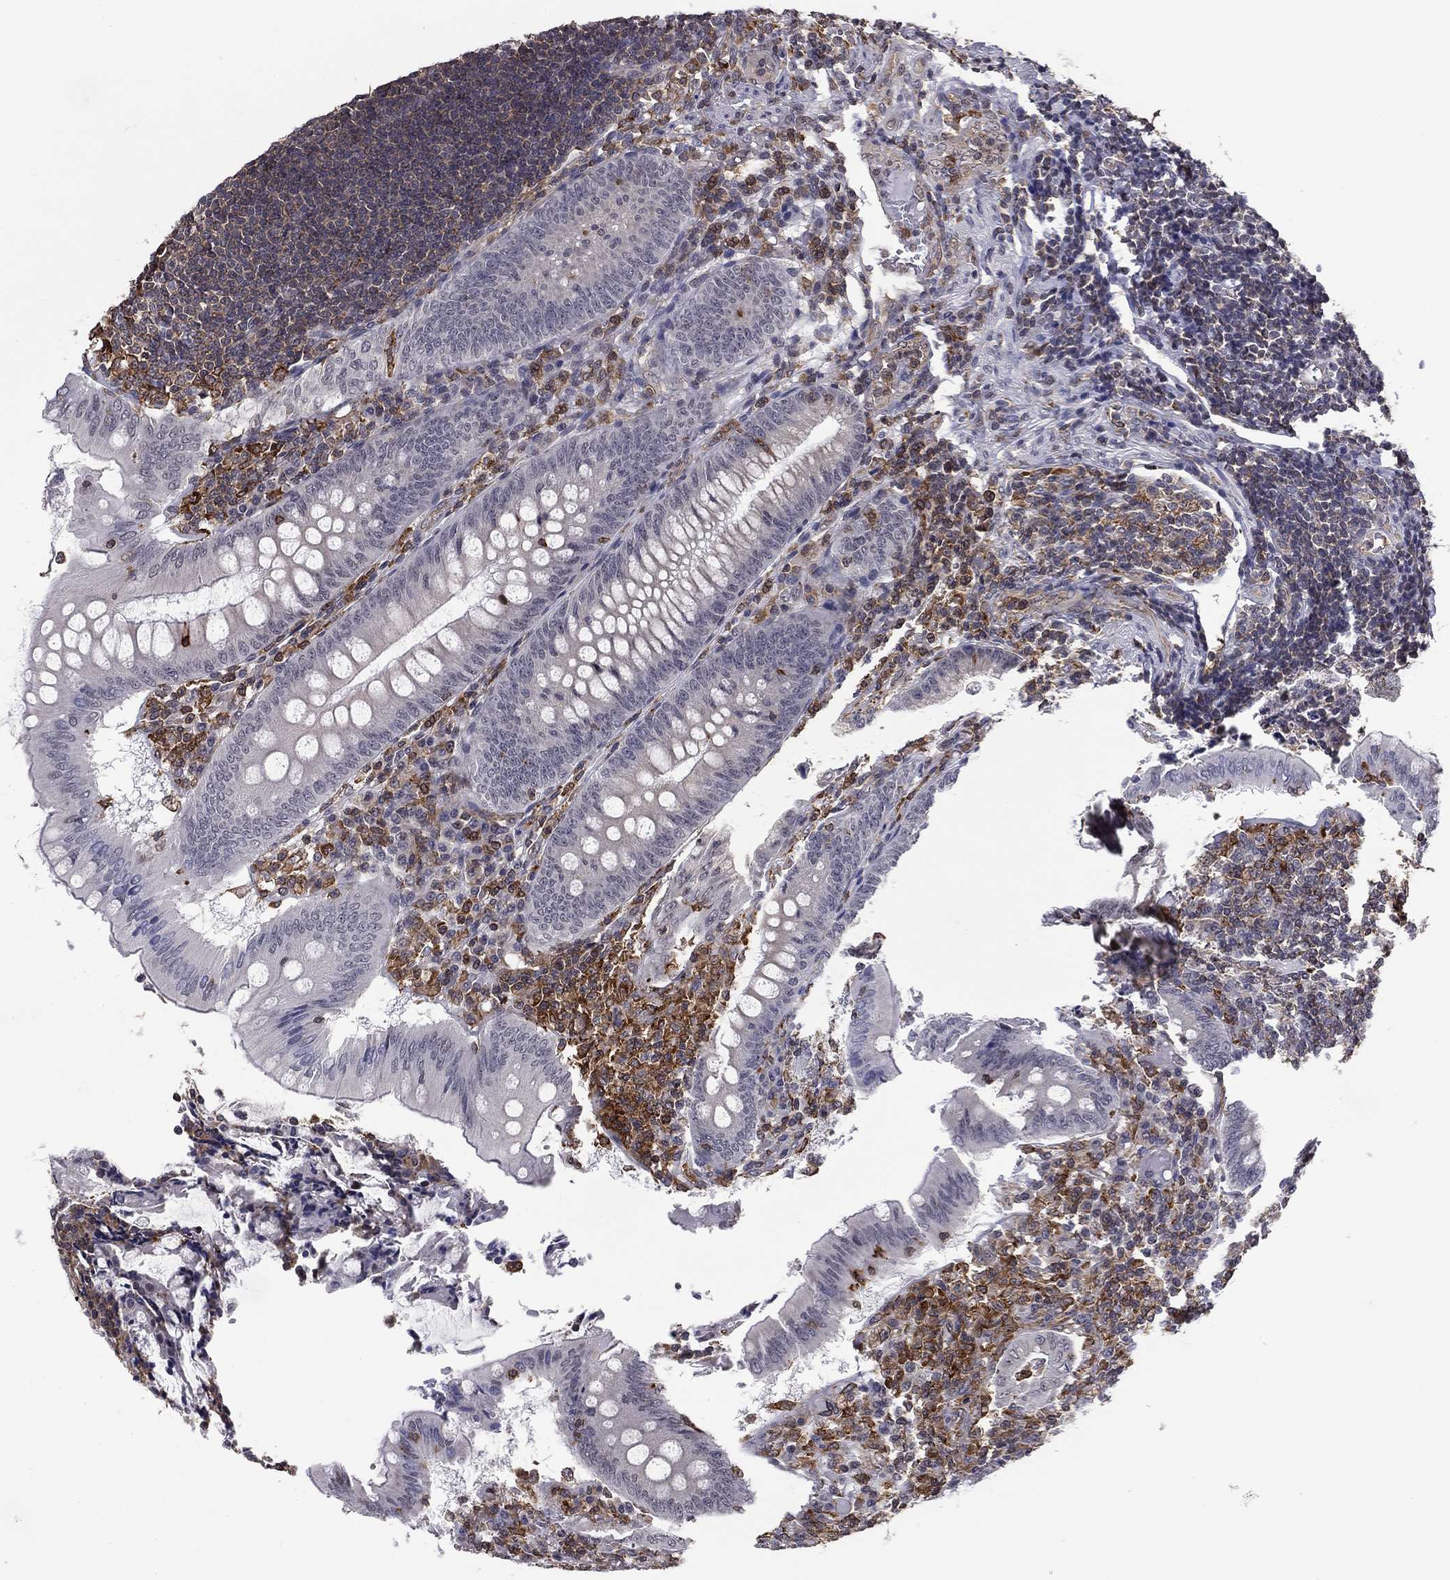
{"staining": {"intensity": "negative", "quantity": "none", "location": "none"}, "tissue": "appendix", "cell_type": "Glandular cells", "image_type": "normal", "snomed": [{"axis": "morphology", "description": "Normal tissue, NOS"}, {"axis": "morphology", "description": "Inflammation, NOS"}, {"axis": "topography", "description": "Appendix"}], "caption": "The image shows no significant positivity in glandular cells of appendix. (DAB immunohistochemistry (IHC), high magnification).", "gene": "PLCB2", "patient": {"sex": "male", "age": 16}}